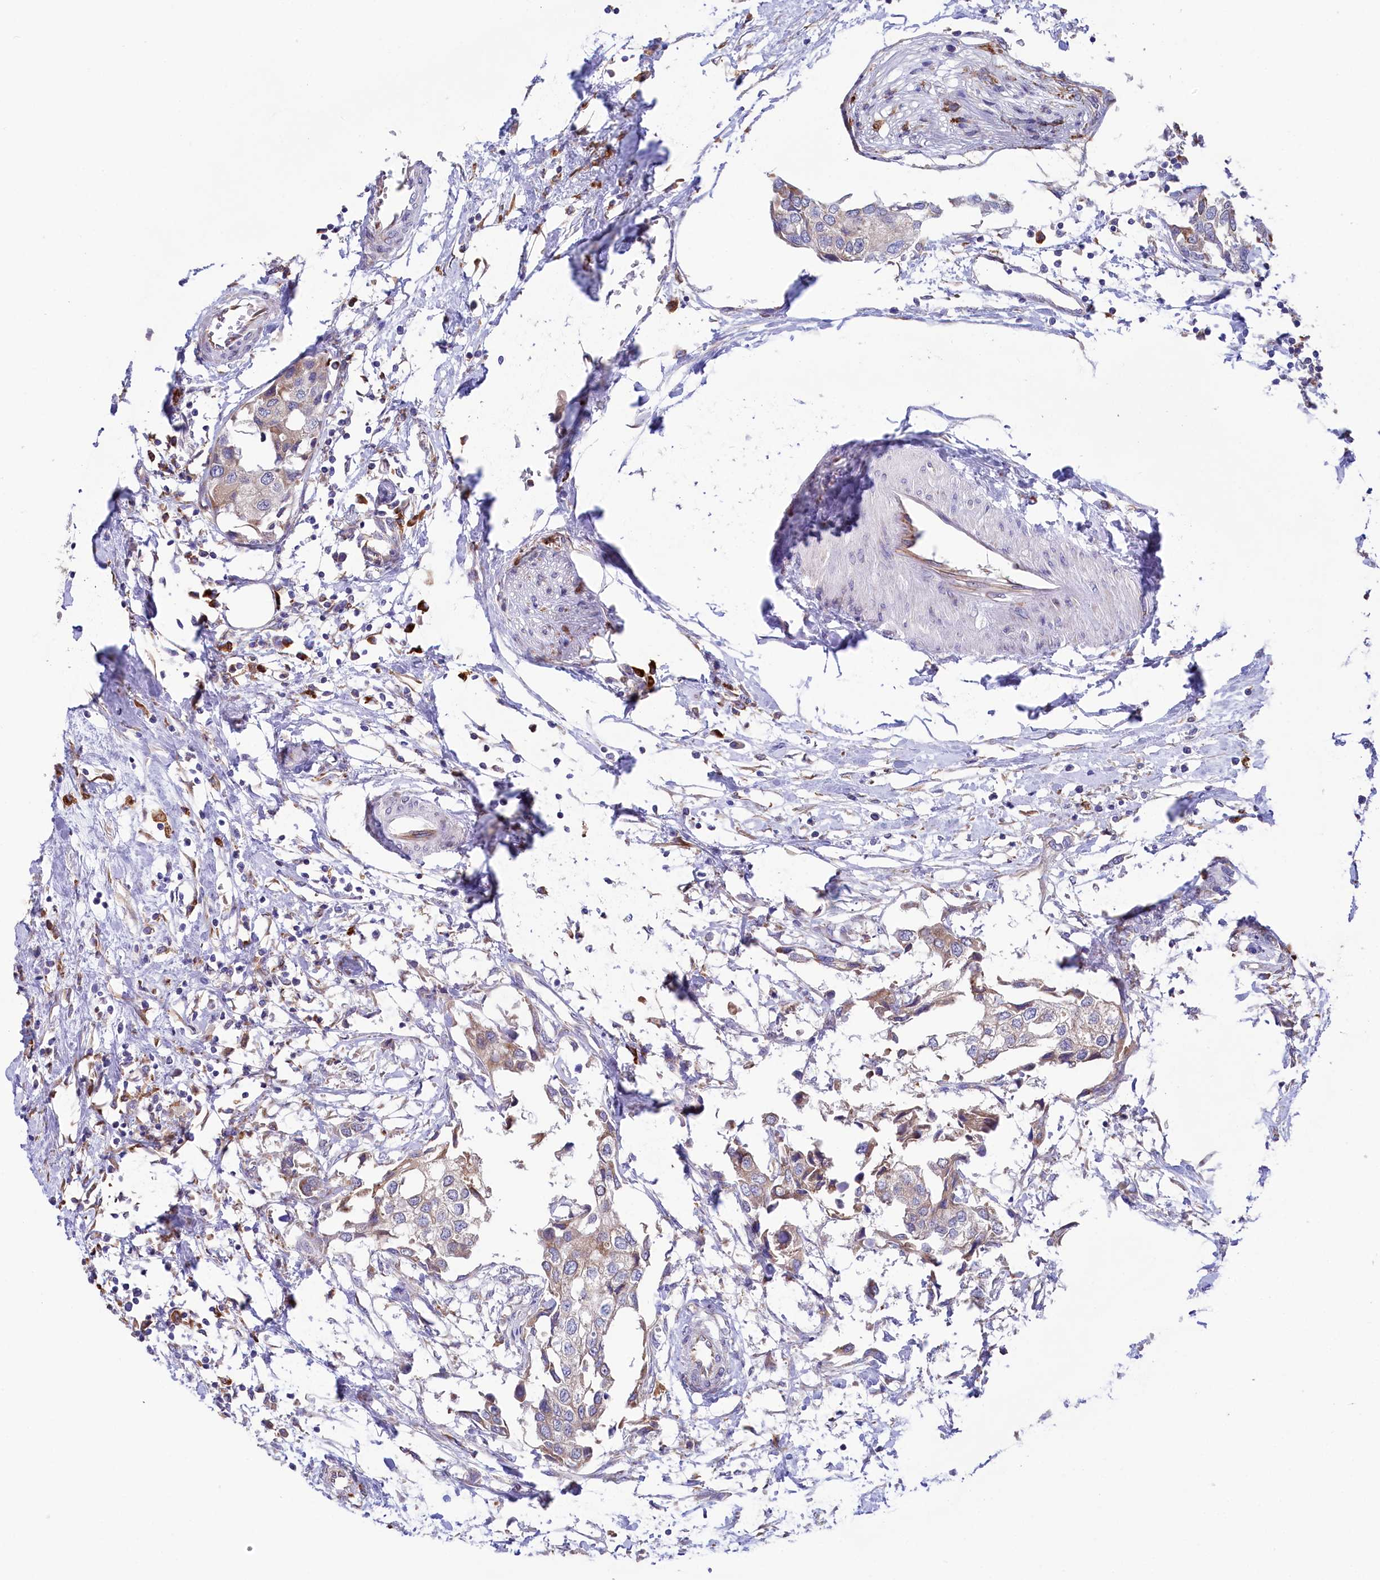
{"staining": {"intensity": "weak", "quantity": "<25%", "location": "cytoplasmic/membranous"}, "tissue": "urothelial cancer", "cell_type": "Tumor cells", "image_type": "cancer", "snomed": [{"axis": "morphology", "description": "Urothelial carcinoma, High grade"}, {"axis": "topography", "description": "Urinary bladder"}], "caption": "Image shows no protein expression in tumor cells of urothelial cancer tissue.", "gene": "CHID1", "patient": {"sex": "male", "age": 64}}